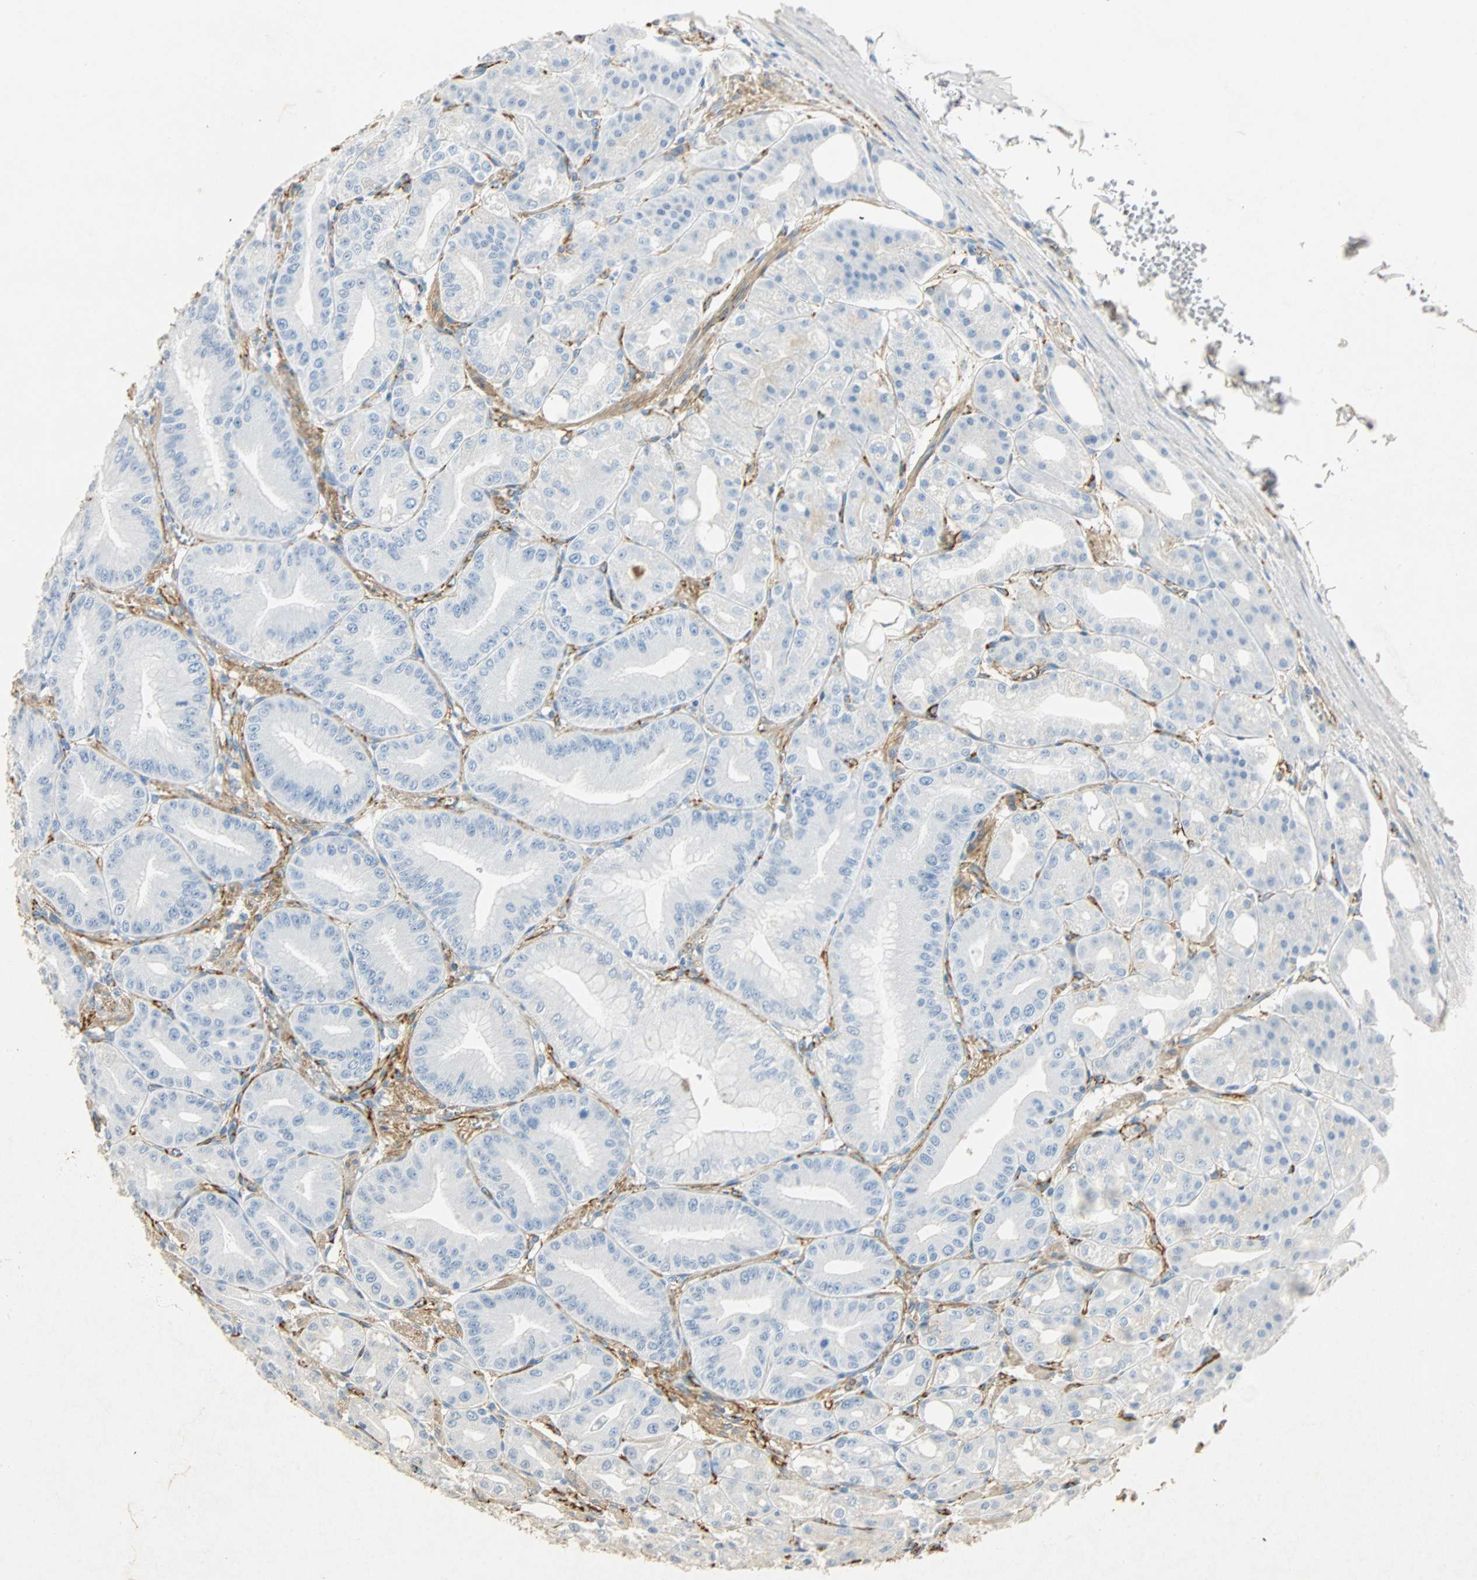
{"staining": {"intensity": "weak", "quantity": "<25%", "location": "cytoplasmic/membranous"}, "tissue": "stomach", "cell_type": "Glandular cells", "image_type": "normal", "snomed": [{"axis": "morphology", "description": "Normal tissue, NOS"}, {"axis": "topography", "description": "Stomach, lower"}], "caption": "Image shows no protein staining in glandular cells of benign stomach.", "gene": "VPS9D1", "patient": {"sex": "male", "age": 71}}